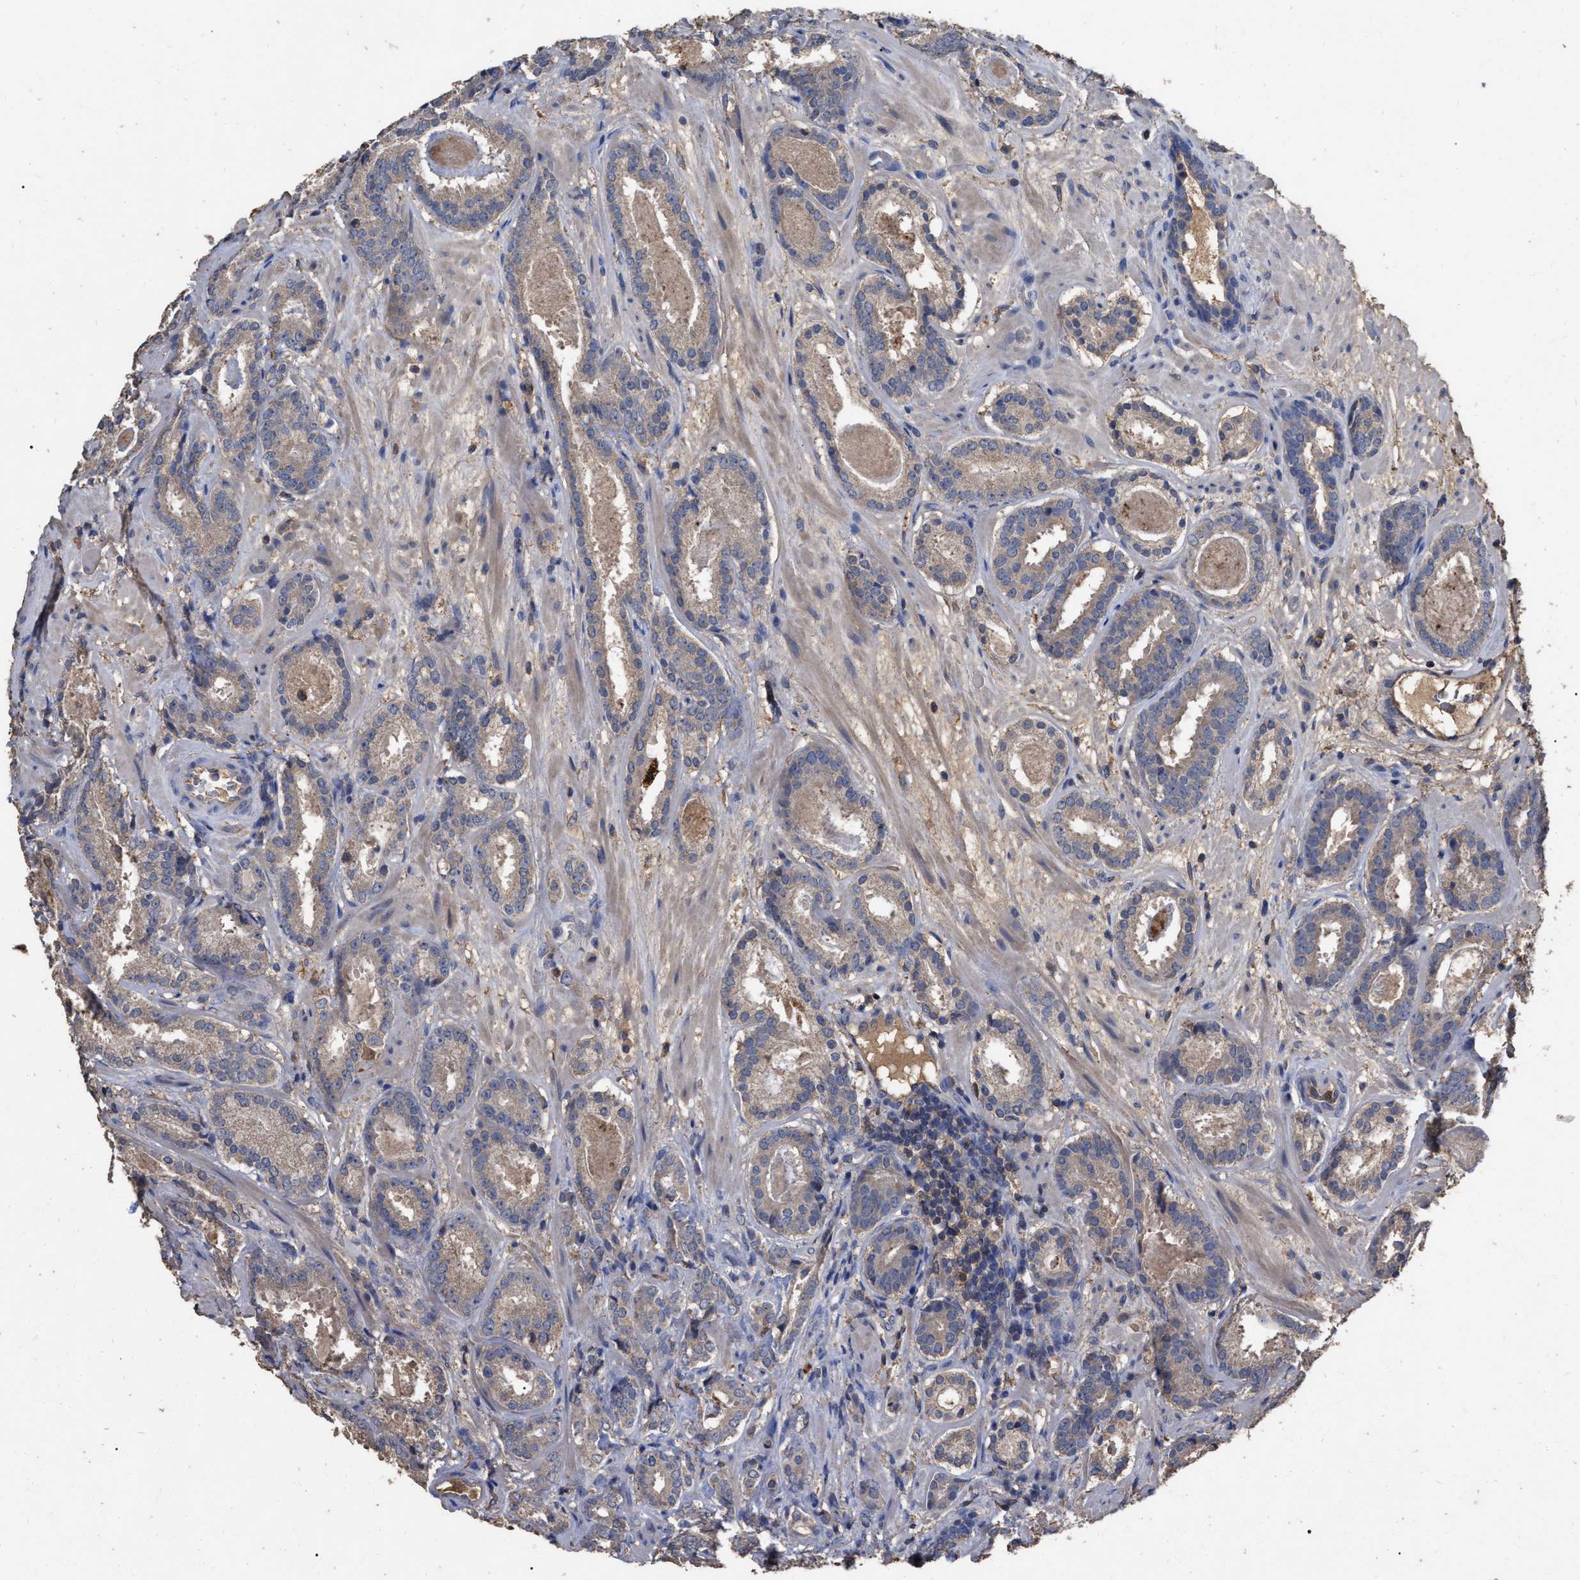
{"staining": {"intensity": "weak", "quantity": "25%-75%", "location": "cytoplasmic/membranous"}, "tissue": "prostate cancer", "cell_type": "Tumor cells", "image_type": "cancer", "snomed": [{"axis": "morphology", "description": "Adenocarcinoma, Low grade"}, {"axis": "topography", "description": "Prostate"}], "caption": "A brown stain labels weak cytoplasmic/membranous positivity of a protein in prostate cancer tumor cells.", "gene": "GPR179", "patient": {"sex": "male", "age": 69}}